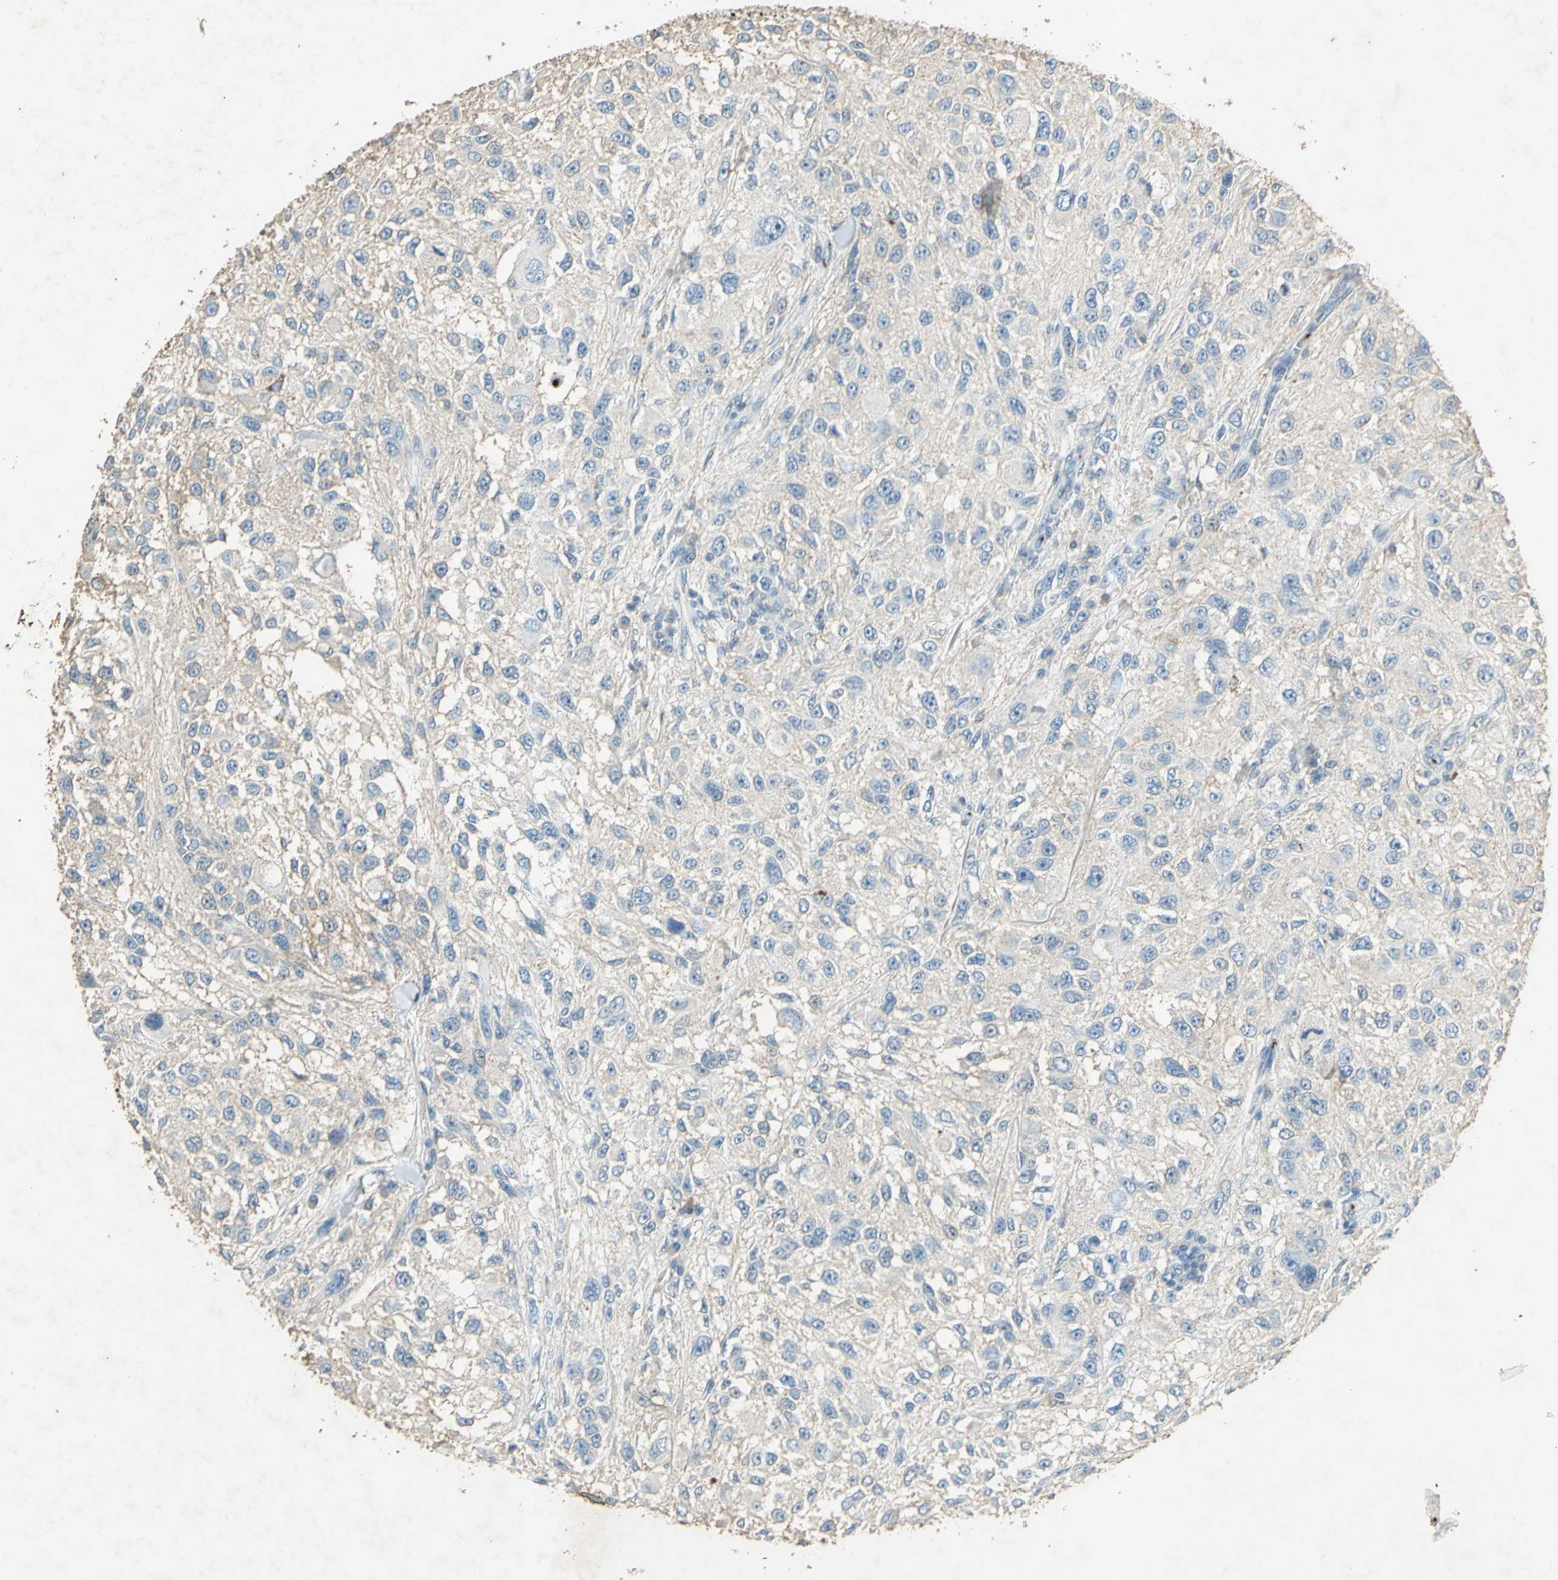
{"staining": {"intensity": "negative", "quantity": "none", "location": "none"}, "tissue": "melanoma", "cell_type": "Tumor cells", "image_type": "cancer", "snomed": [{"axis": "morphology", "description": "Necrosis, NOS"}, {"axis": "morphology", "description": "Malignant melanoma, NOS"}, {"axis": "topography", "description": "Skin"}], "caption": "The micrograph shows no staining of tumor cells in malignant melanoma.", "gene": "CAMK2B", "patient": {"sex": "female", "age": 87}}